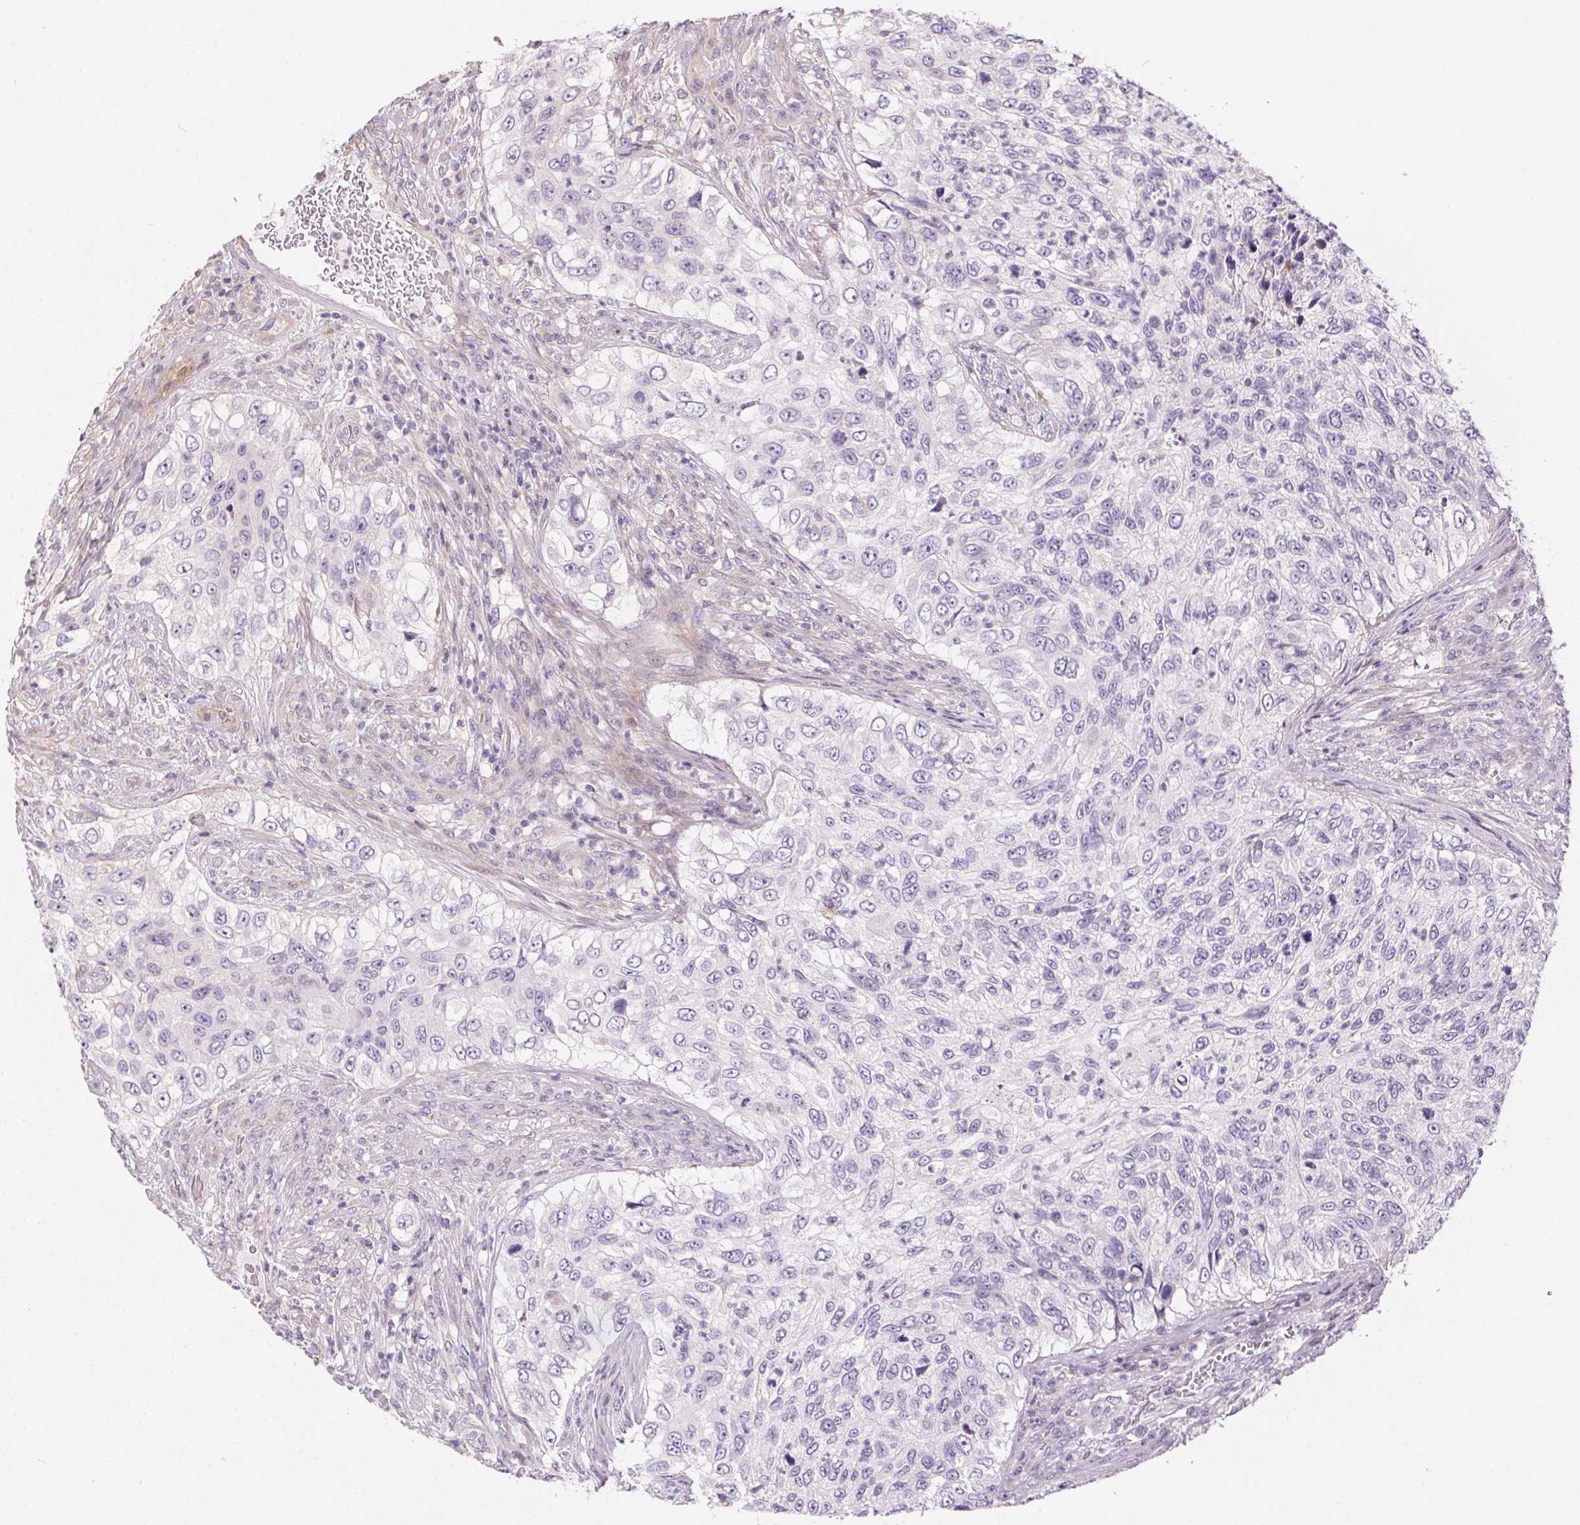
{"staining": {"intensity": "negative", "quantity": "none", "location": "none"}, "tissue": "urothelial cancer", "cell_type": "Tumor cells", "image_type": "cancer", "snomed": [{"axis": "morphology", "description": "Urothelial carcinoma, High grade"}, {"axis": "topography", "description": "Urinary bladder"}], "caption": "DAB immunohistochemical staining of urothelial carcinoma (high-grade) reveals no significant positivity in tumor cells.", "gene": "UNC13B", "patient": {"sex": "female", "age": 60}}